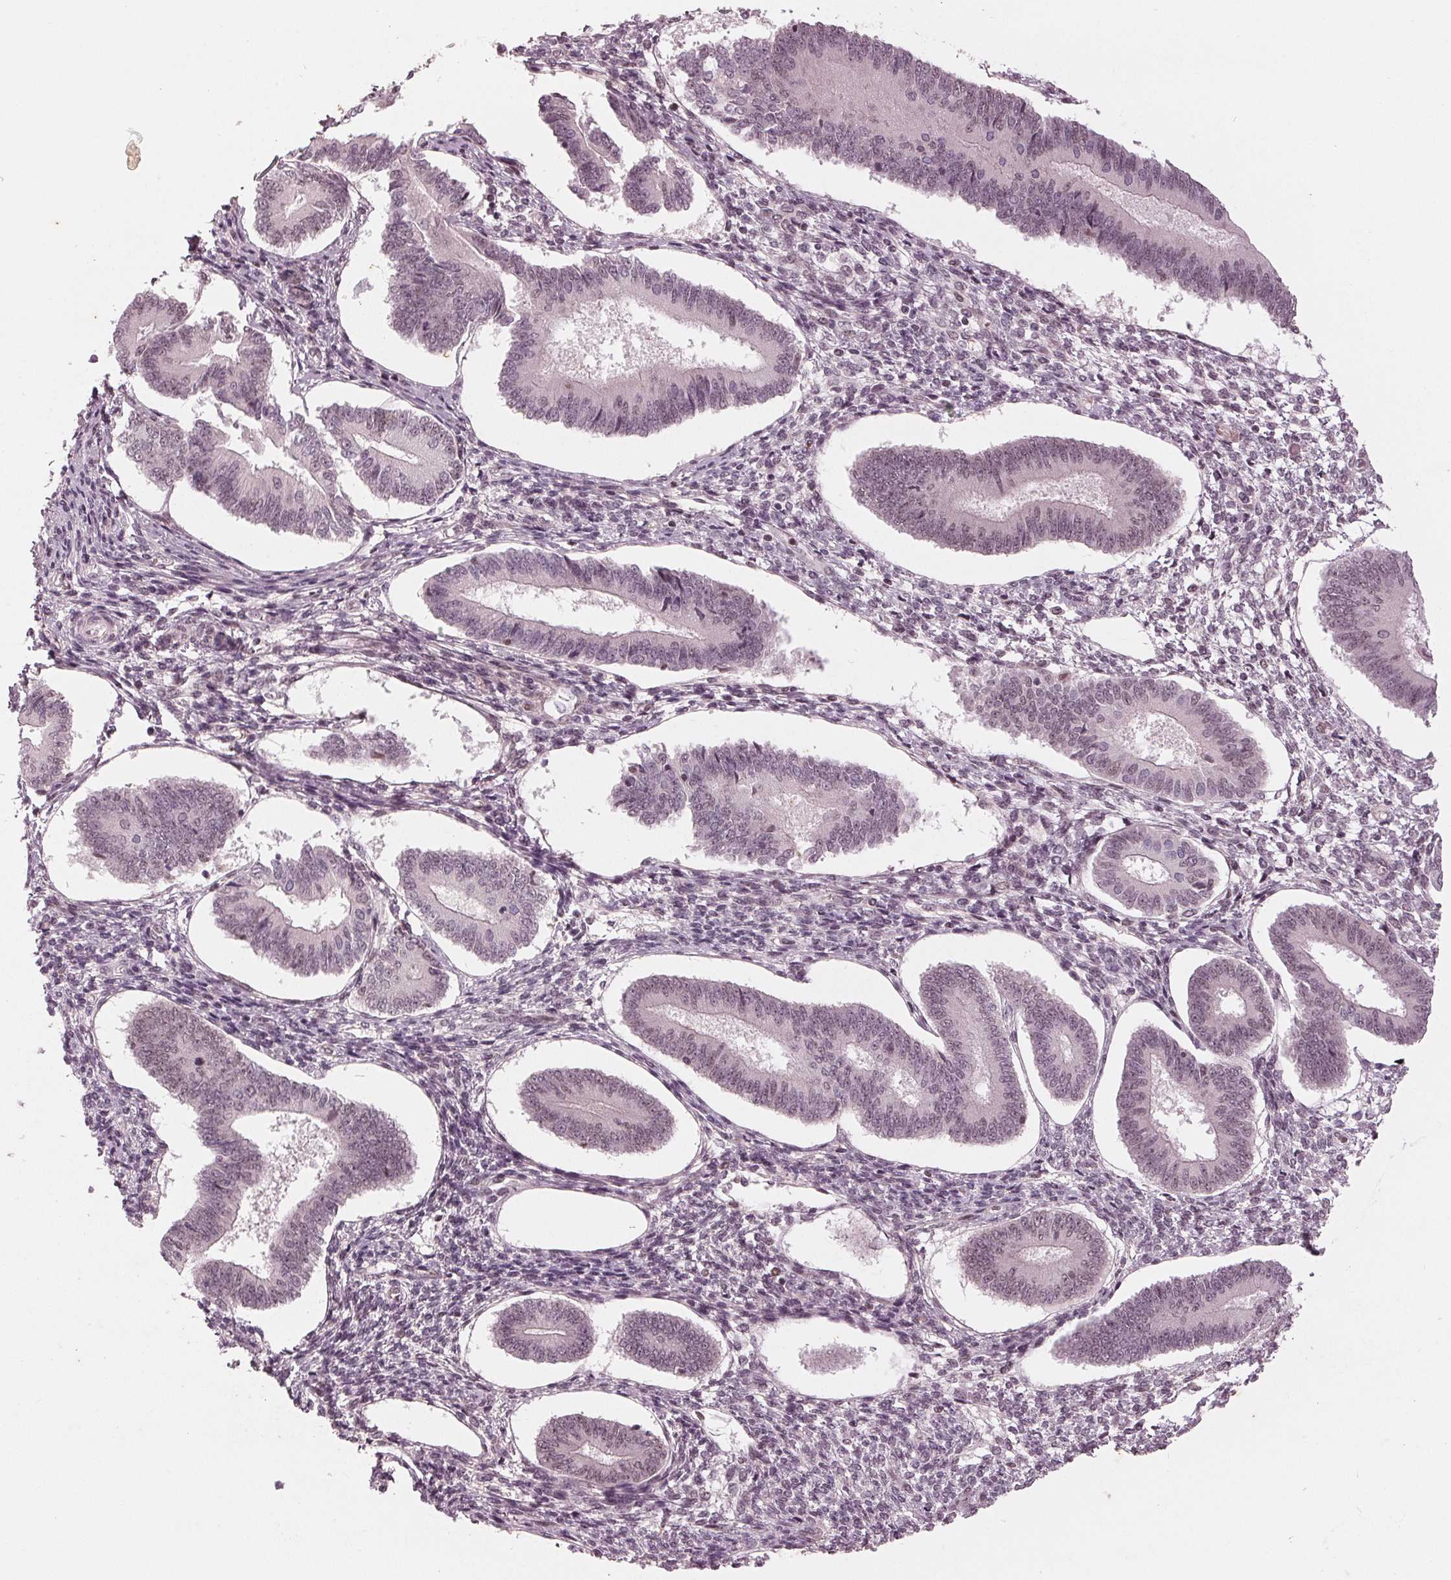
{"staining": {"intensity": "negative", "quantity": "none", "location": "none"}, "tissue": "endometrium", "cell_type": "Cells in endometrial stroma", "image_type": "normal", "snomed": [{"axis": "morphology", "description": "Normal tissue, NOS"}, {"axis": "topography", "description": "Endometrium"}], "caption": "Human endometrium stained for a protein using immunohistochemistry reveals no expression in cells in endometrial stroma.", "gene": "DNMT3L", "patient": {"sex": "female", "age": 42}}